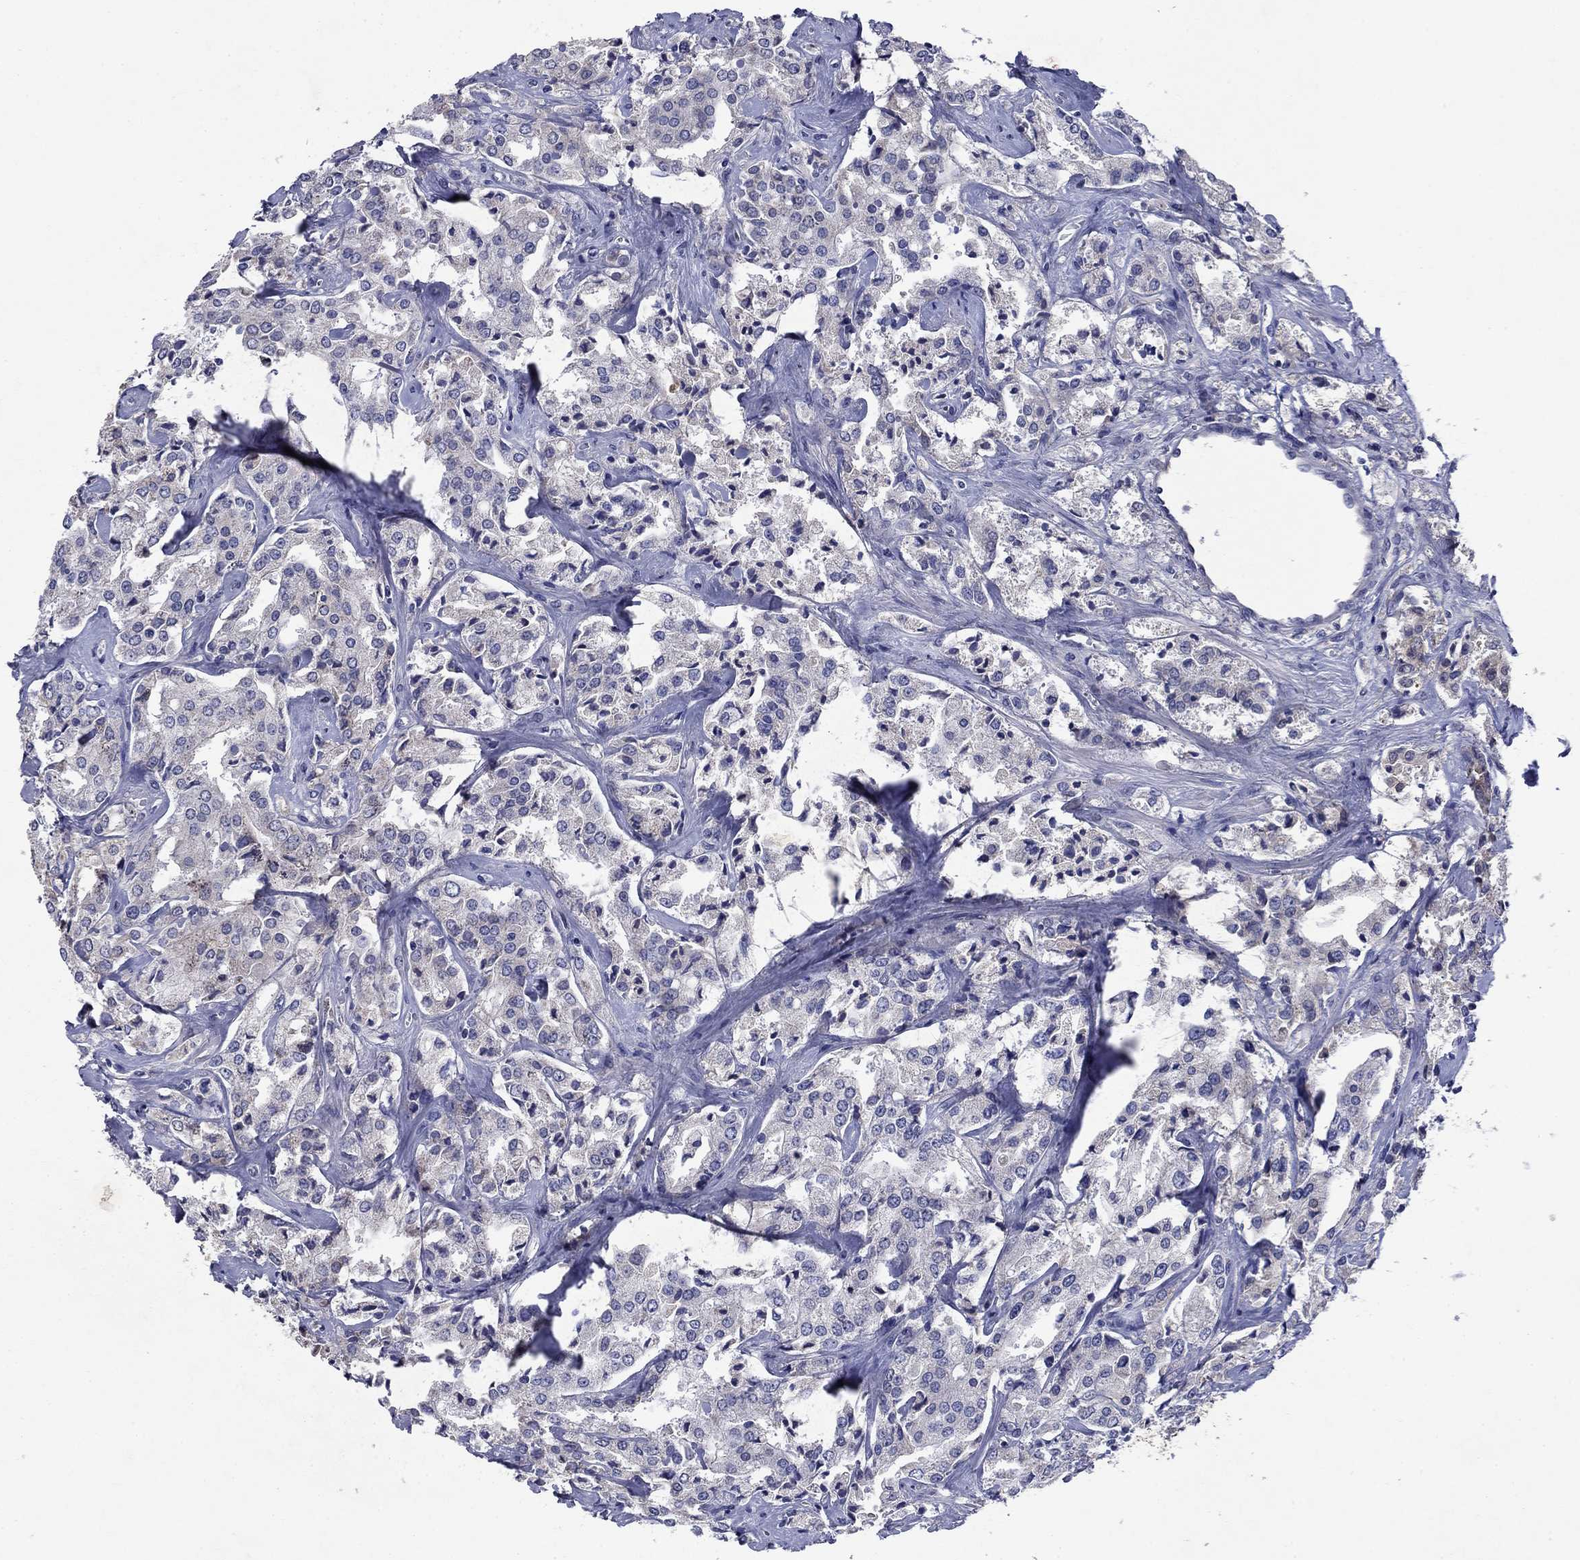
{"staining": {"intensity": "negative", "quantity": "none", "location": "none"}, "tissue": "prostate cancer", "cell_type": "Tumor cells", "image_type": "cancer", "snomed": [{"axis": "morphology", "description": "Adenocarcinoma, NOS"}, {"axis": "topography", "description": "Prostate"}], "caption": "Tumor cells are negative for brown protein staining in prostate cancer.", "gene": "SULT2B1", "patient": {"sex": "male", "age": 66}}